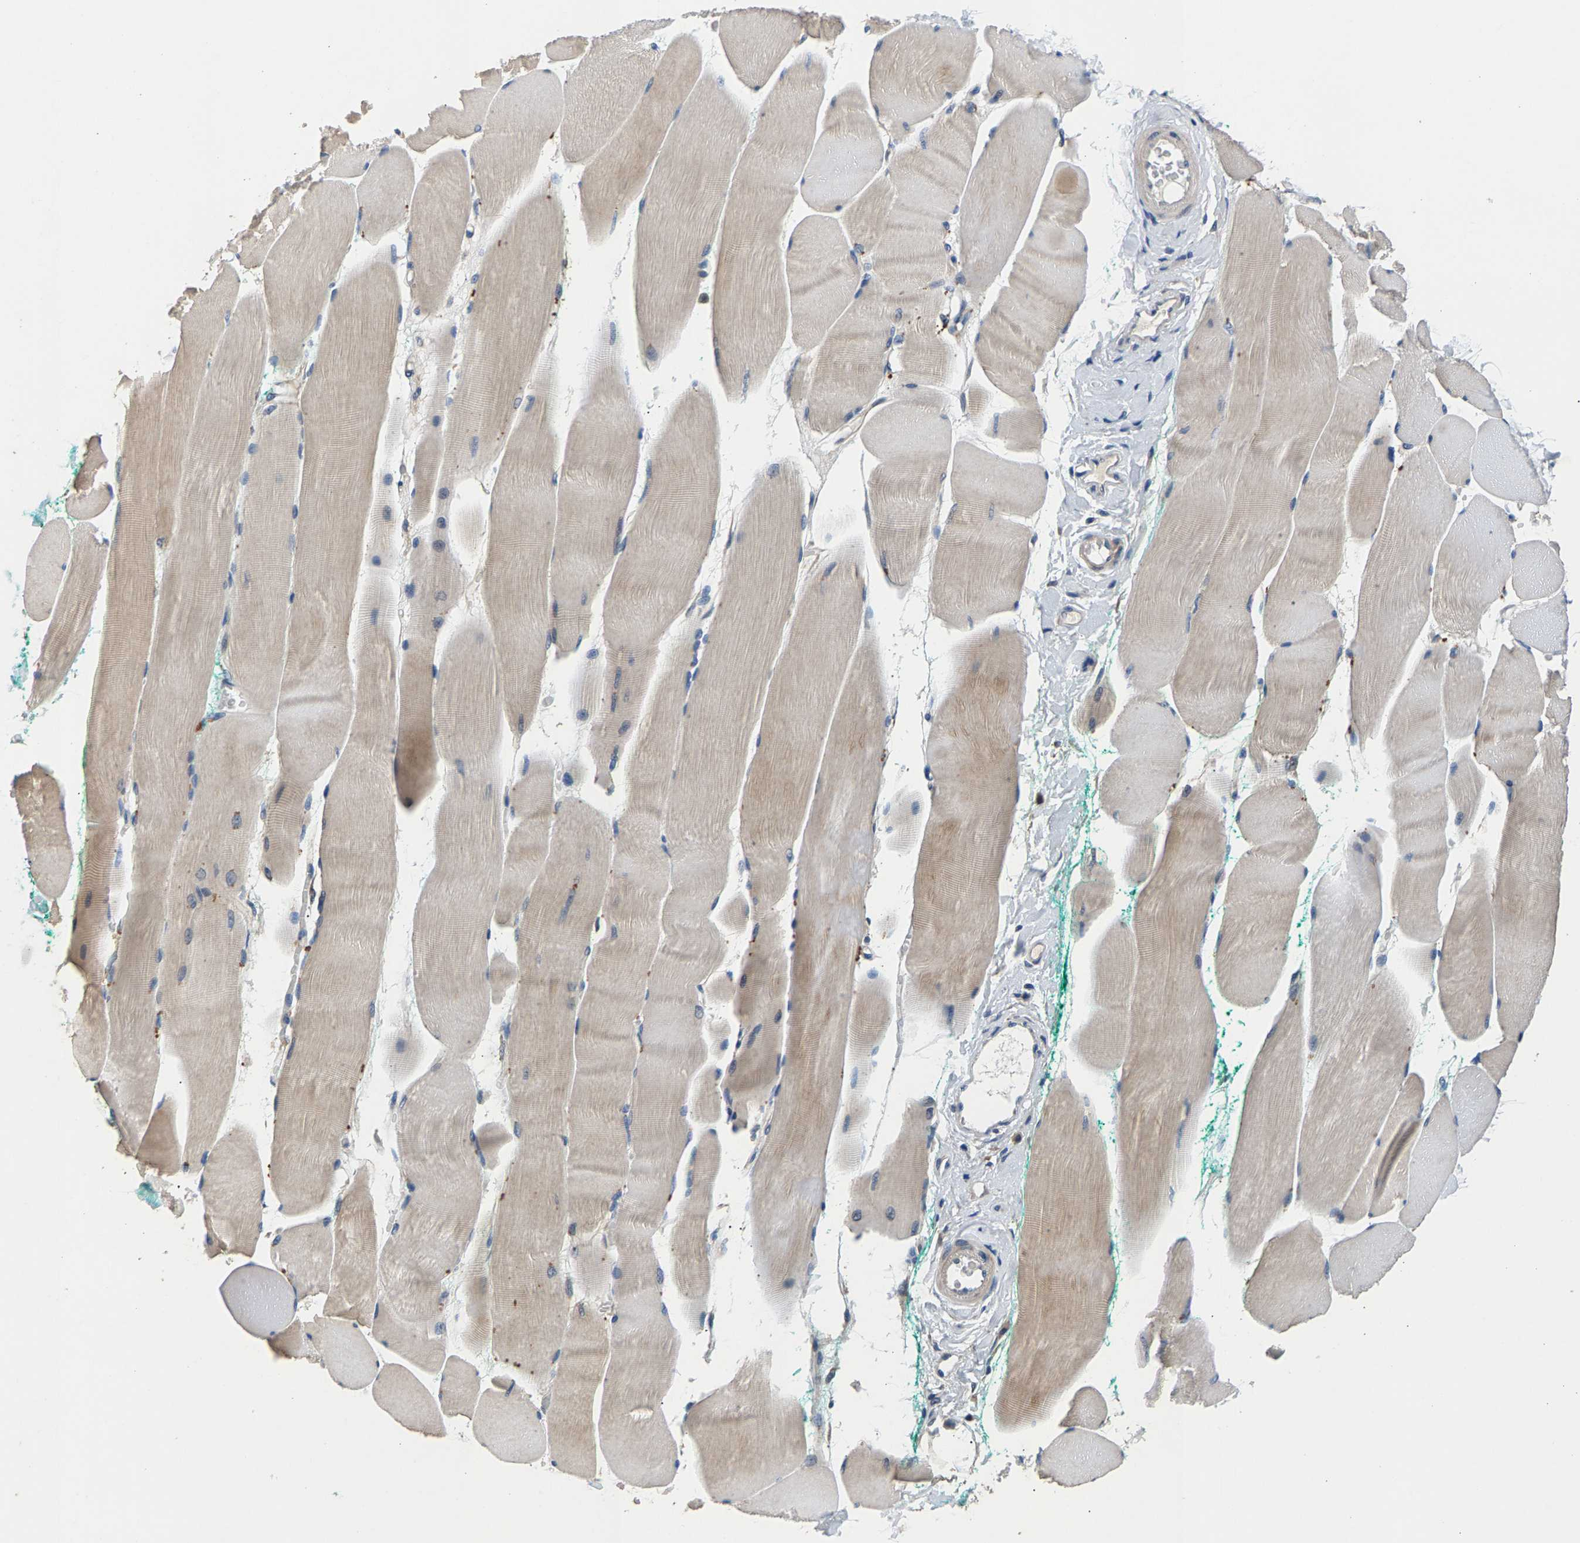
{"staining": {"intensity": "weak", "quantity": "25%-75%", "location": "cytoplasmic/membranous"}, "tissue": "skeletal muscle", "cell_type": "Myocytes", "image_type": "normal", "snomed": [{"axis": "morphology", "description": "Normal tissue, NOS"}, {"axis": "morphology", "description": "Squamous cell carcinoma, NOS"}, {"axis": "topography", "description": "Skeletal muscle"}], "caption": "There is low levels of weak cytoplasmic/membranous positivity in myocytes of benign skeletal muscle, as demonstrated by immunohistochemical staining (brown color).", "gene": "NT5C", "patient": {"sex": "male", "age": 51}}